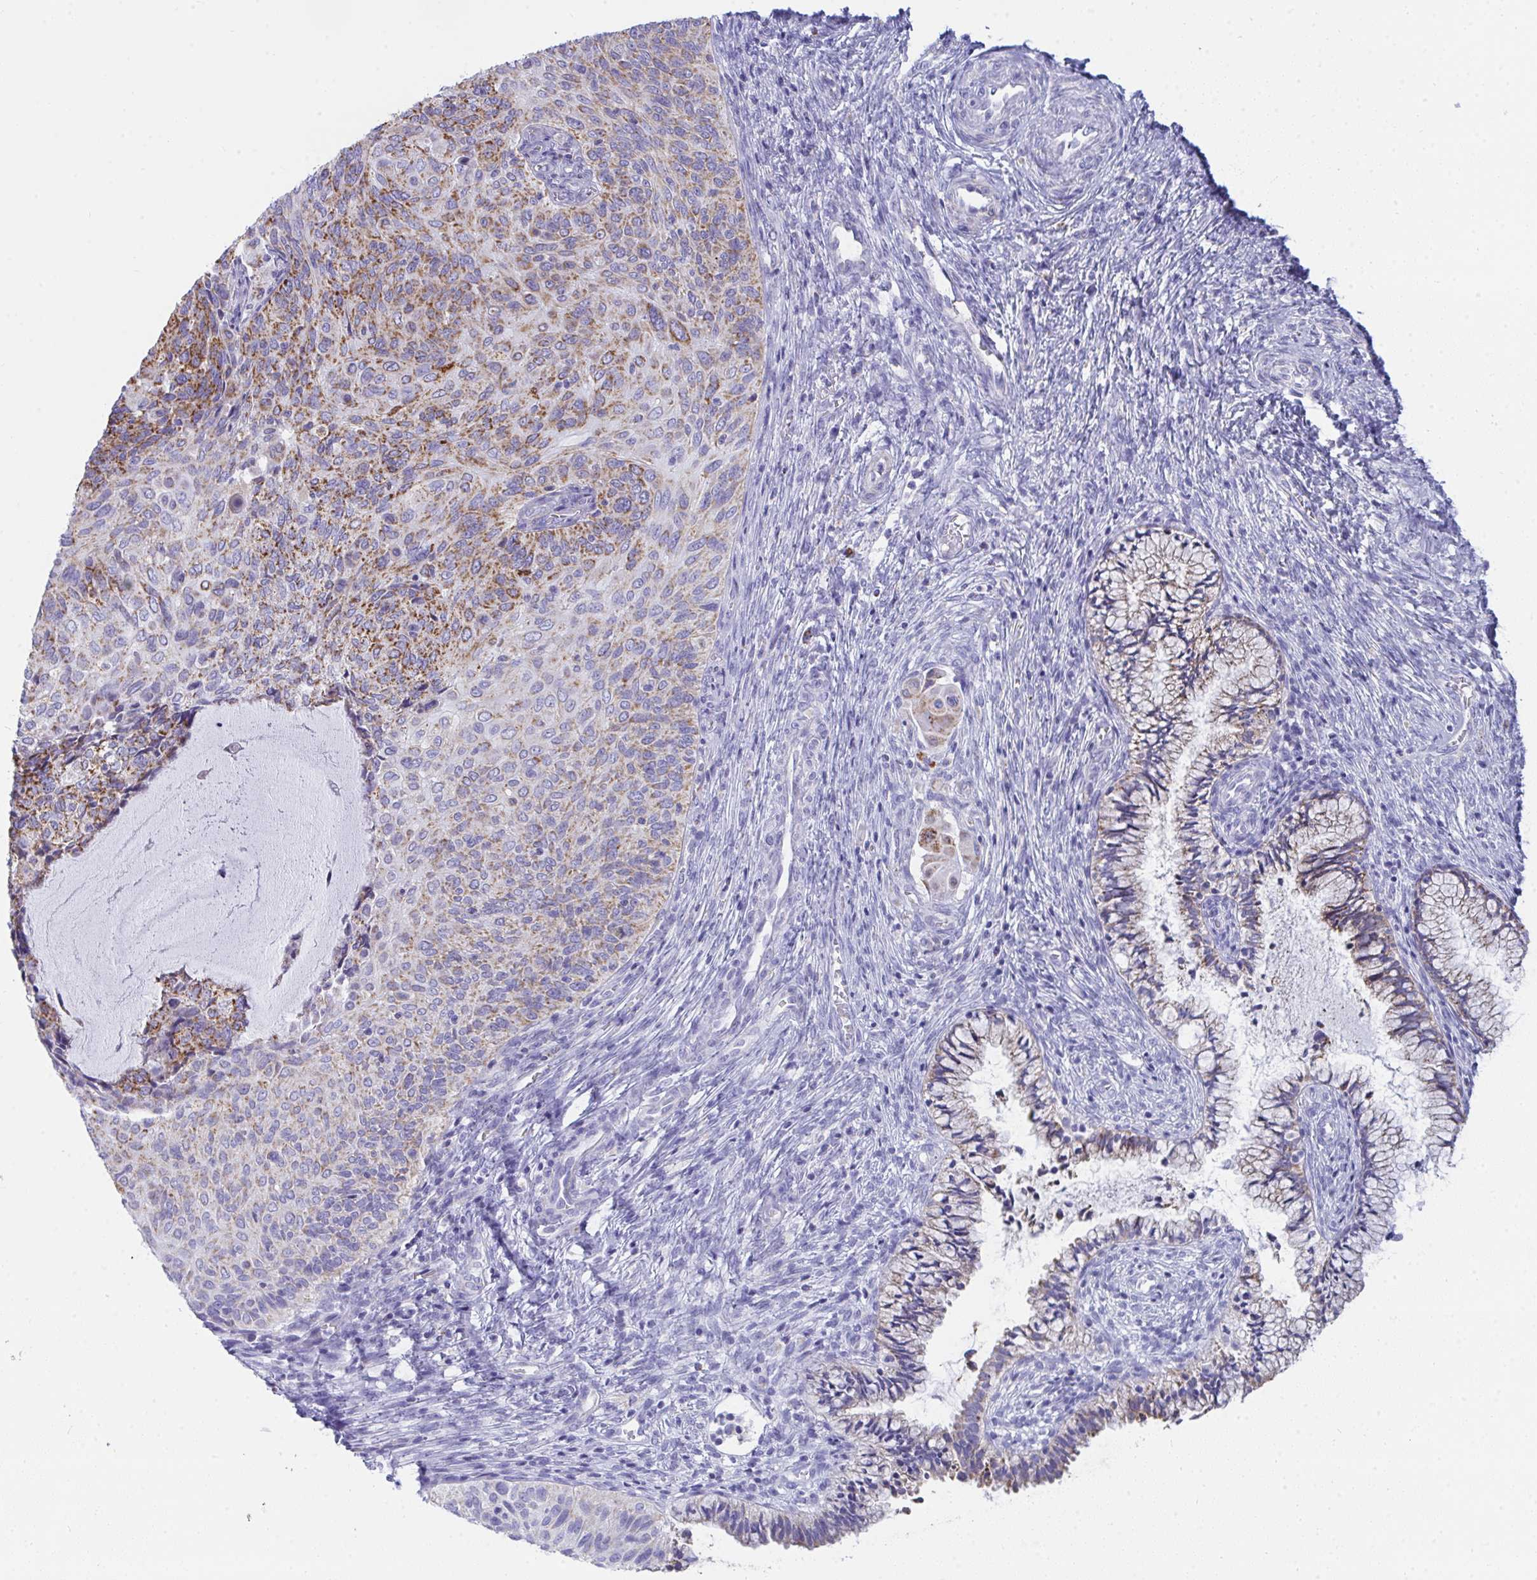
{"staining": {"intensity": "moderate", "quantity": "<25%", "location": "cytoplasmic/membranous"}, "tissue": "cervical cancer", "cell_type": "Tumor cells", "image_type": "cancer", "snomed": [{"axis": "morphology", "description": "Squamous cell carcinoma, NOS"}, {"axis": "topography", "description": "Cervix"}], "caption": "Human cervical cancer stained with a protein marker reveals moderate staining in tumor cells.", "gene": "AIFM1", "patient": {"sex": "female", "age": 49}}